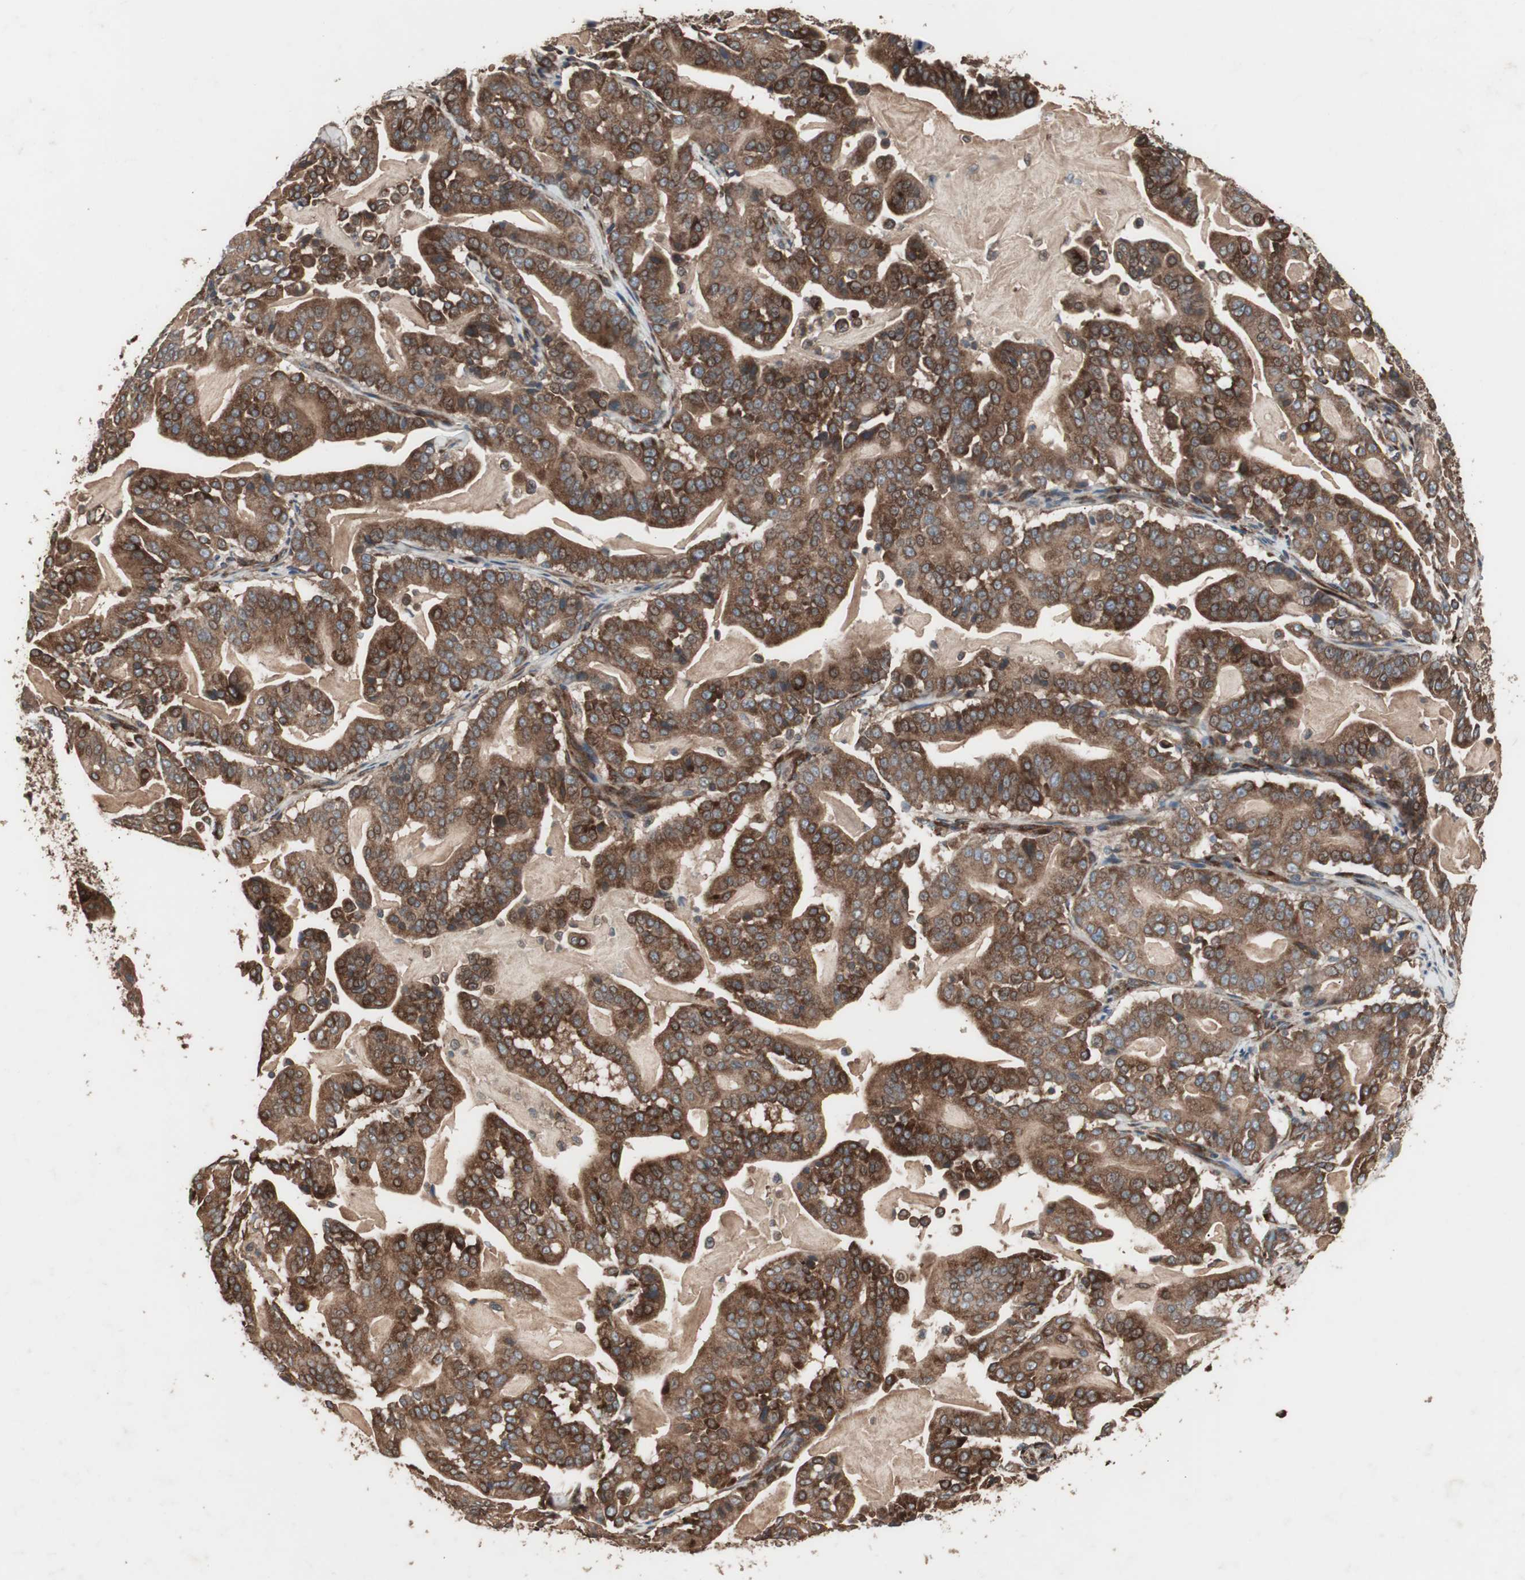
{"staining": {"intensity": "strong", "quantity": ">75%", "location": "cytoplasmic/membranous"}, "tissue": "pancreatic cancer", "cell_type": "Tumor cells", "image_type": "cancer", "snomed": [{"axis": "morphology", "description": "Adenocarcinoma, NOS"}, {"axis": "topography", "description": "Pancreas"}], "caption": "Protein positivity by immunohistochemistry reveals strong cytoplasmic/membranous staining in about >75% of tumor cells in adenocarcinoma (pancreatic).", "gene": "LZTS1", "patient": {"sex": "male", "age": 63}}